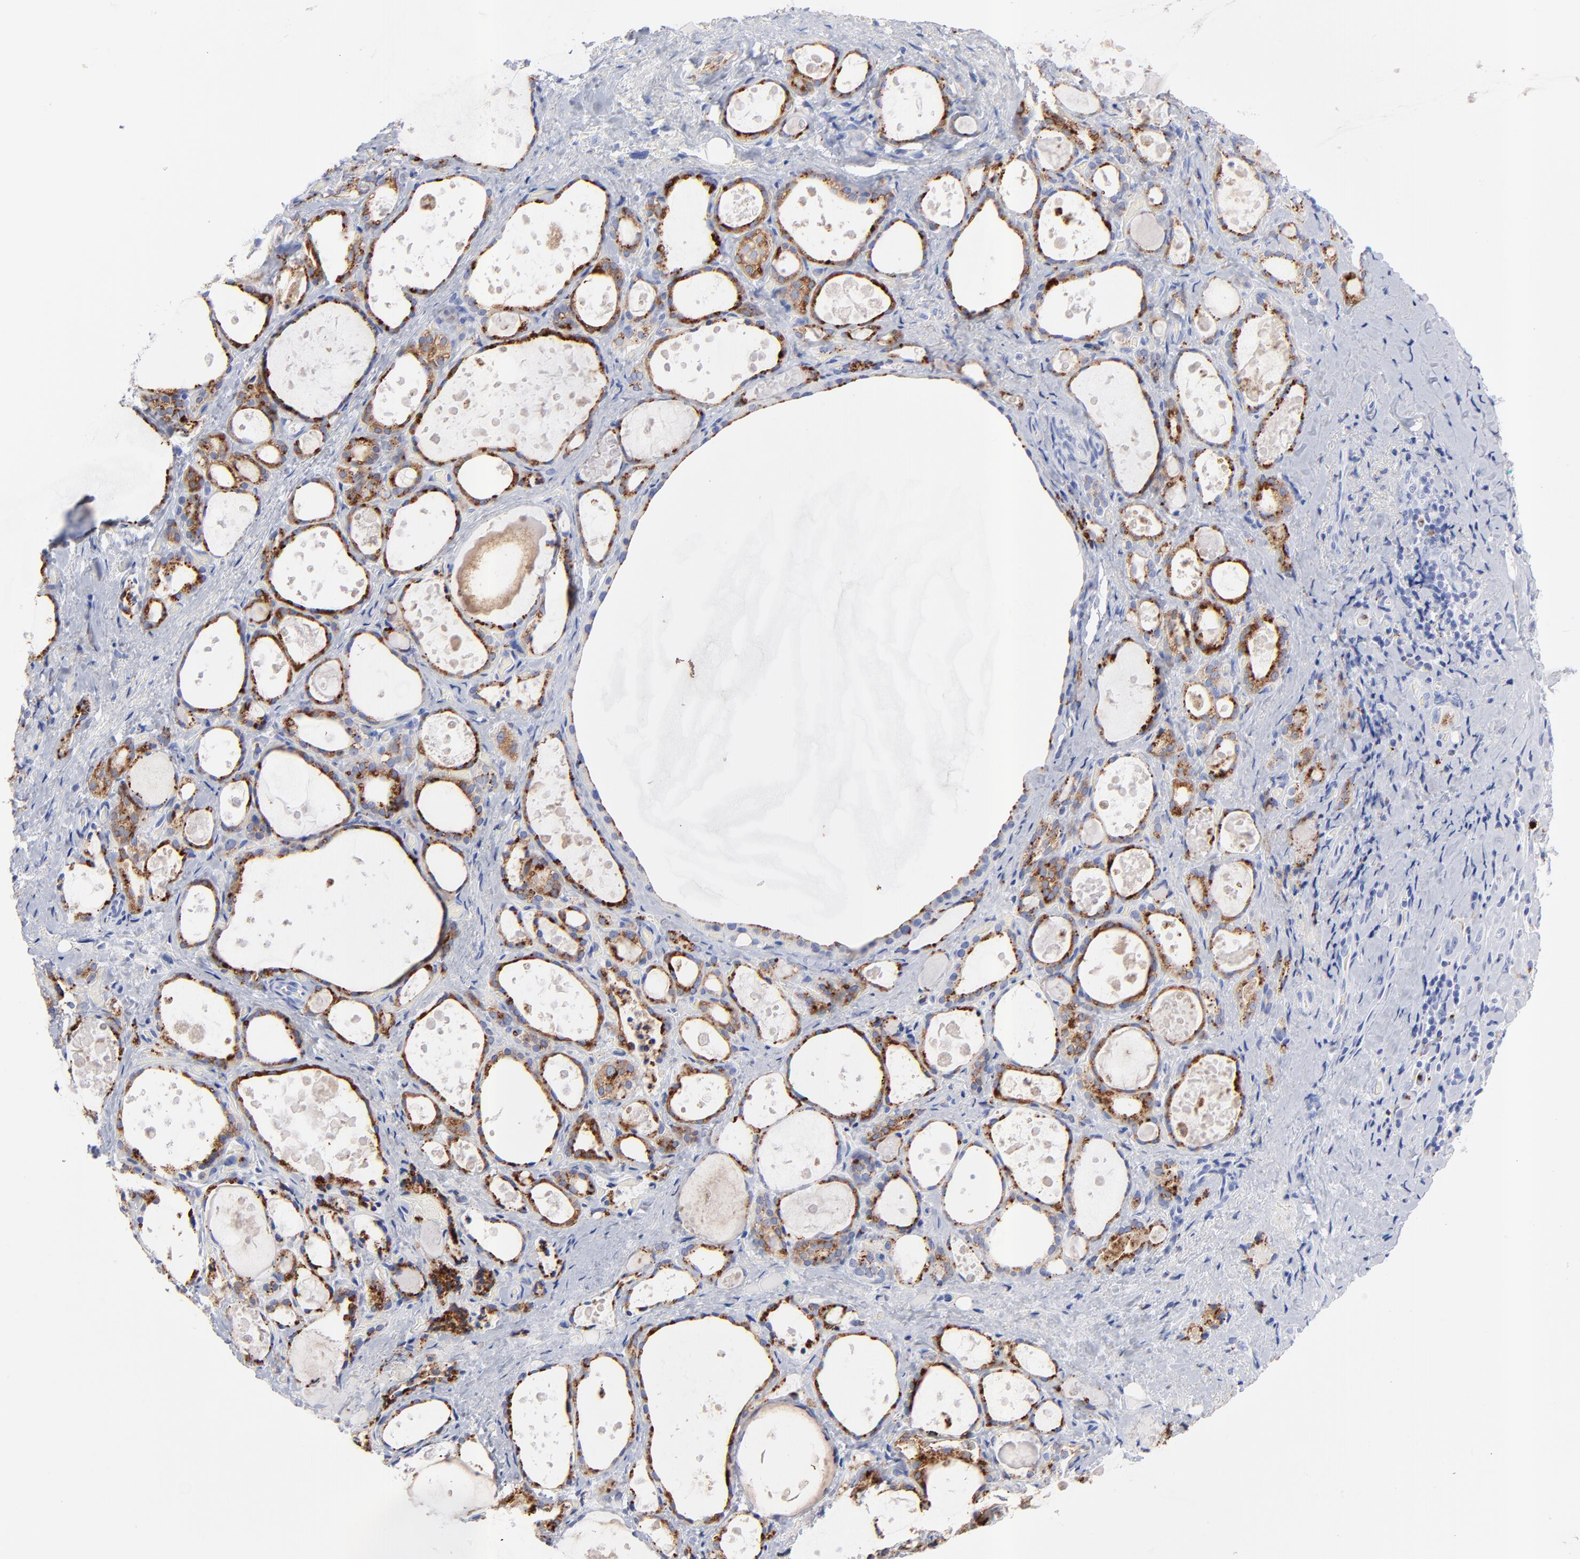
{"staining": {"intensity": "strong", "quantity": ">75%", "location": "cytoplasmic/membranous"}, "tissue": "thyroid gland", "cell_type": "Glandular cells", "image_type": "normal", "snomed": [{"axis": "morphology", "description": "Normal tissue, NOS"}, {"axis": "topography", "description": "Thyroid gland"}], "caption": "A high amount of strong cytoplasmic/membranous positivity is seen in approximately >75% of glandular cells in benign thyroid gland.", "gene": "CPVL", "patient": {"sex": "female", "age": 75}}